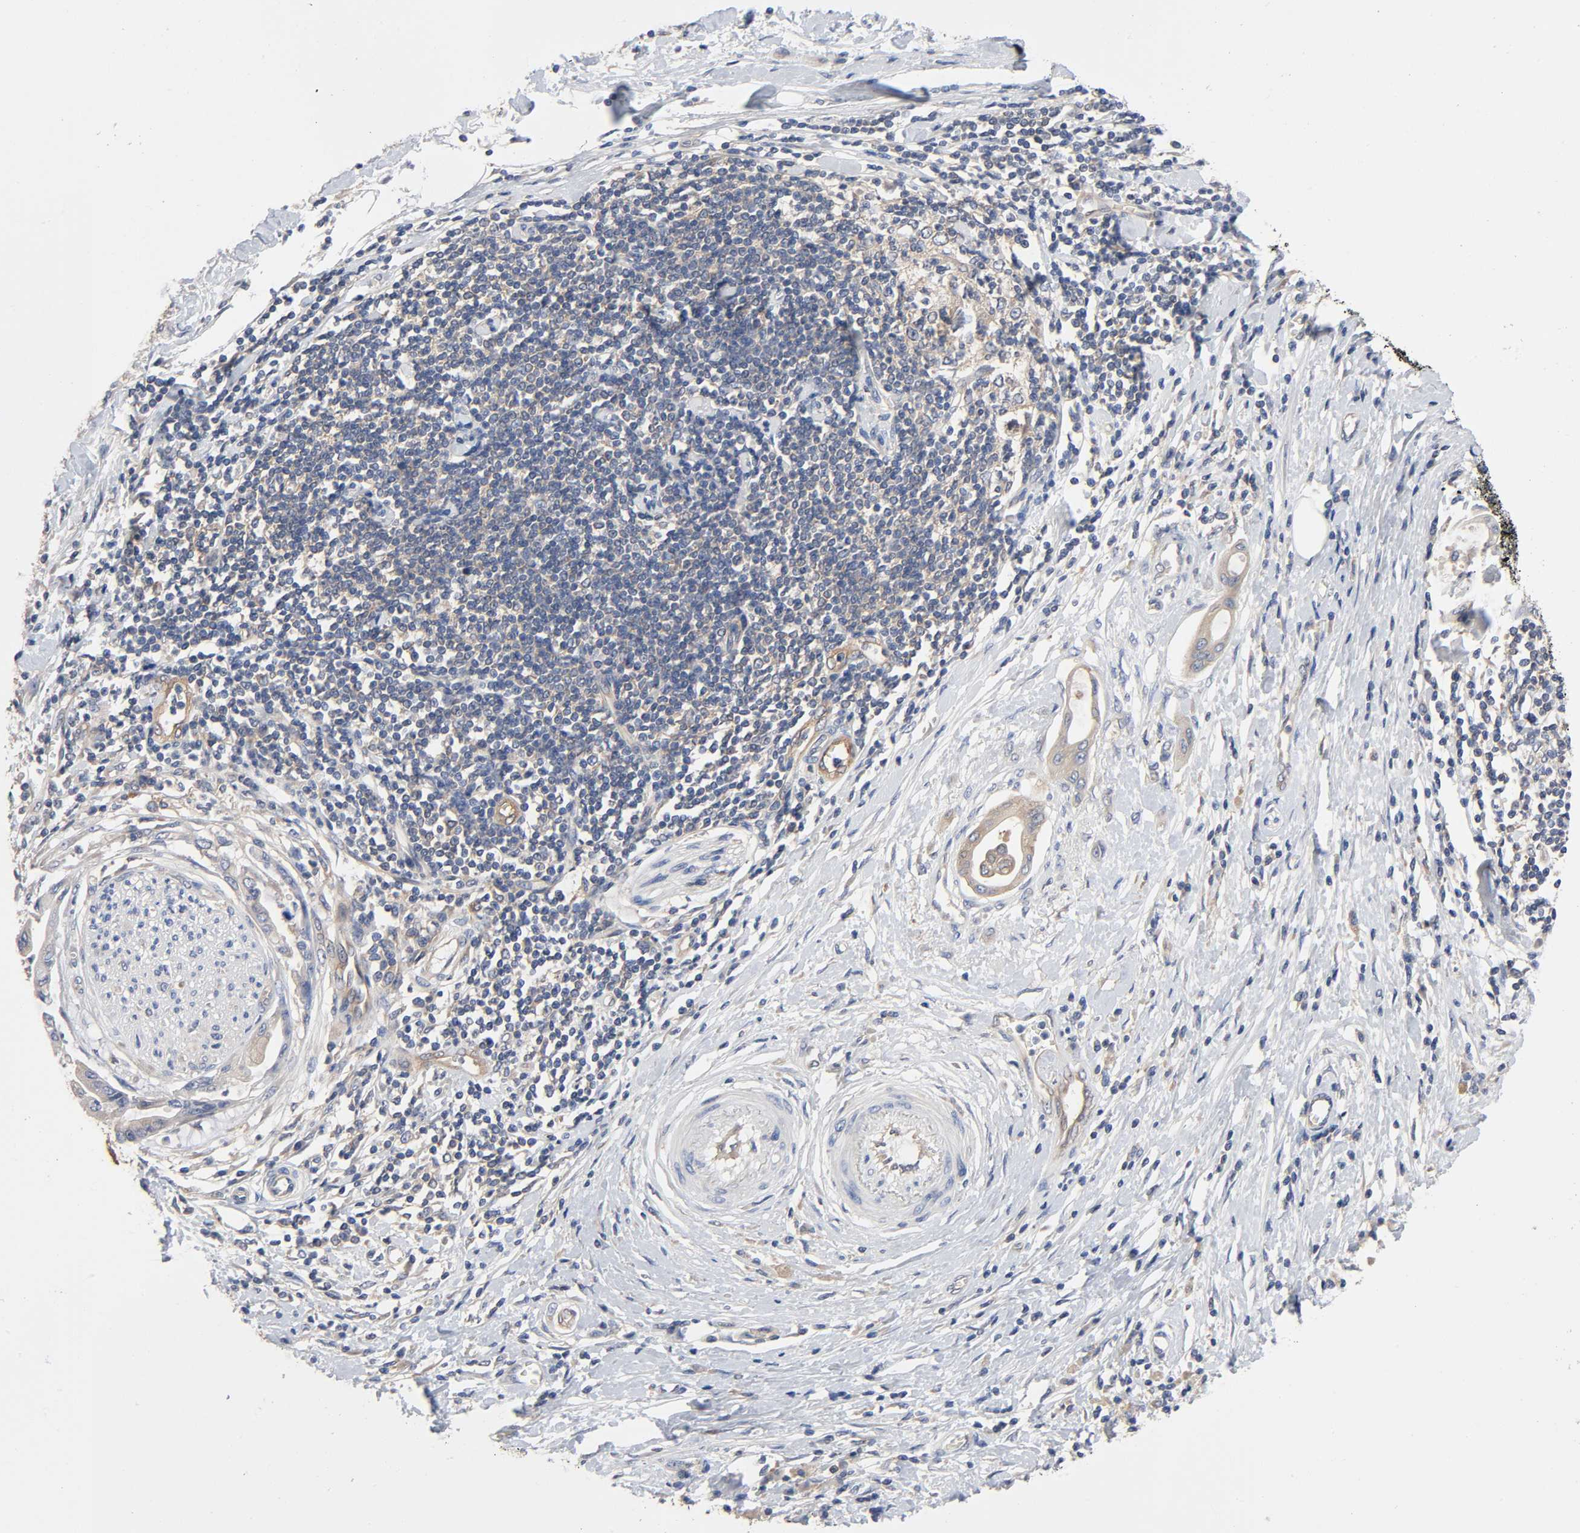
{"staining": {"intensity": "weak", "quantity": ">75%", "location": "cytoplasmic/membranous"}, "tissue": "pancreatic cancer", "cell_type": "Tumor cells", "image_type": "cancer", "snomed": [{"axis": "morphology", "description": "Adenocarcinoma, NOS"}, {"axis": "morphology", "description": "Adenocarcinoma, metastatic, NOS"}, {"axis": "topography", "description": "Lymph node"}, {"axis": "topography", "description": "Pancreas"}, {"axis": "topography", "description": "Duodenum"}], "caption": "Pancreatic cancer stained with DAB IHC shows low levels of weak cytoplasmic/membranous positivity in approximately >75% of tumor cells.", "gene": "PRKAB1", "patient": {"sex": "female", "age": 64}}